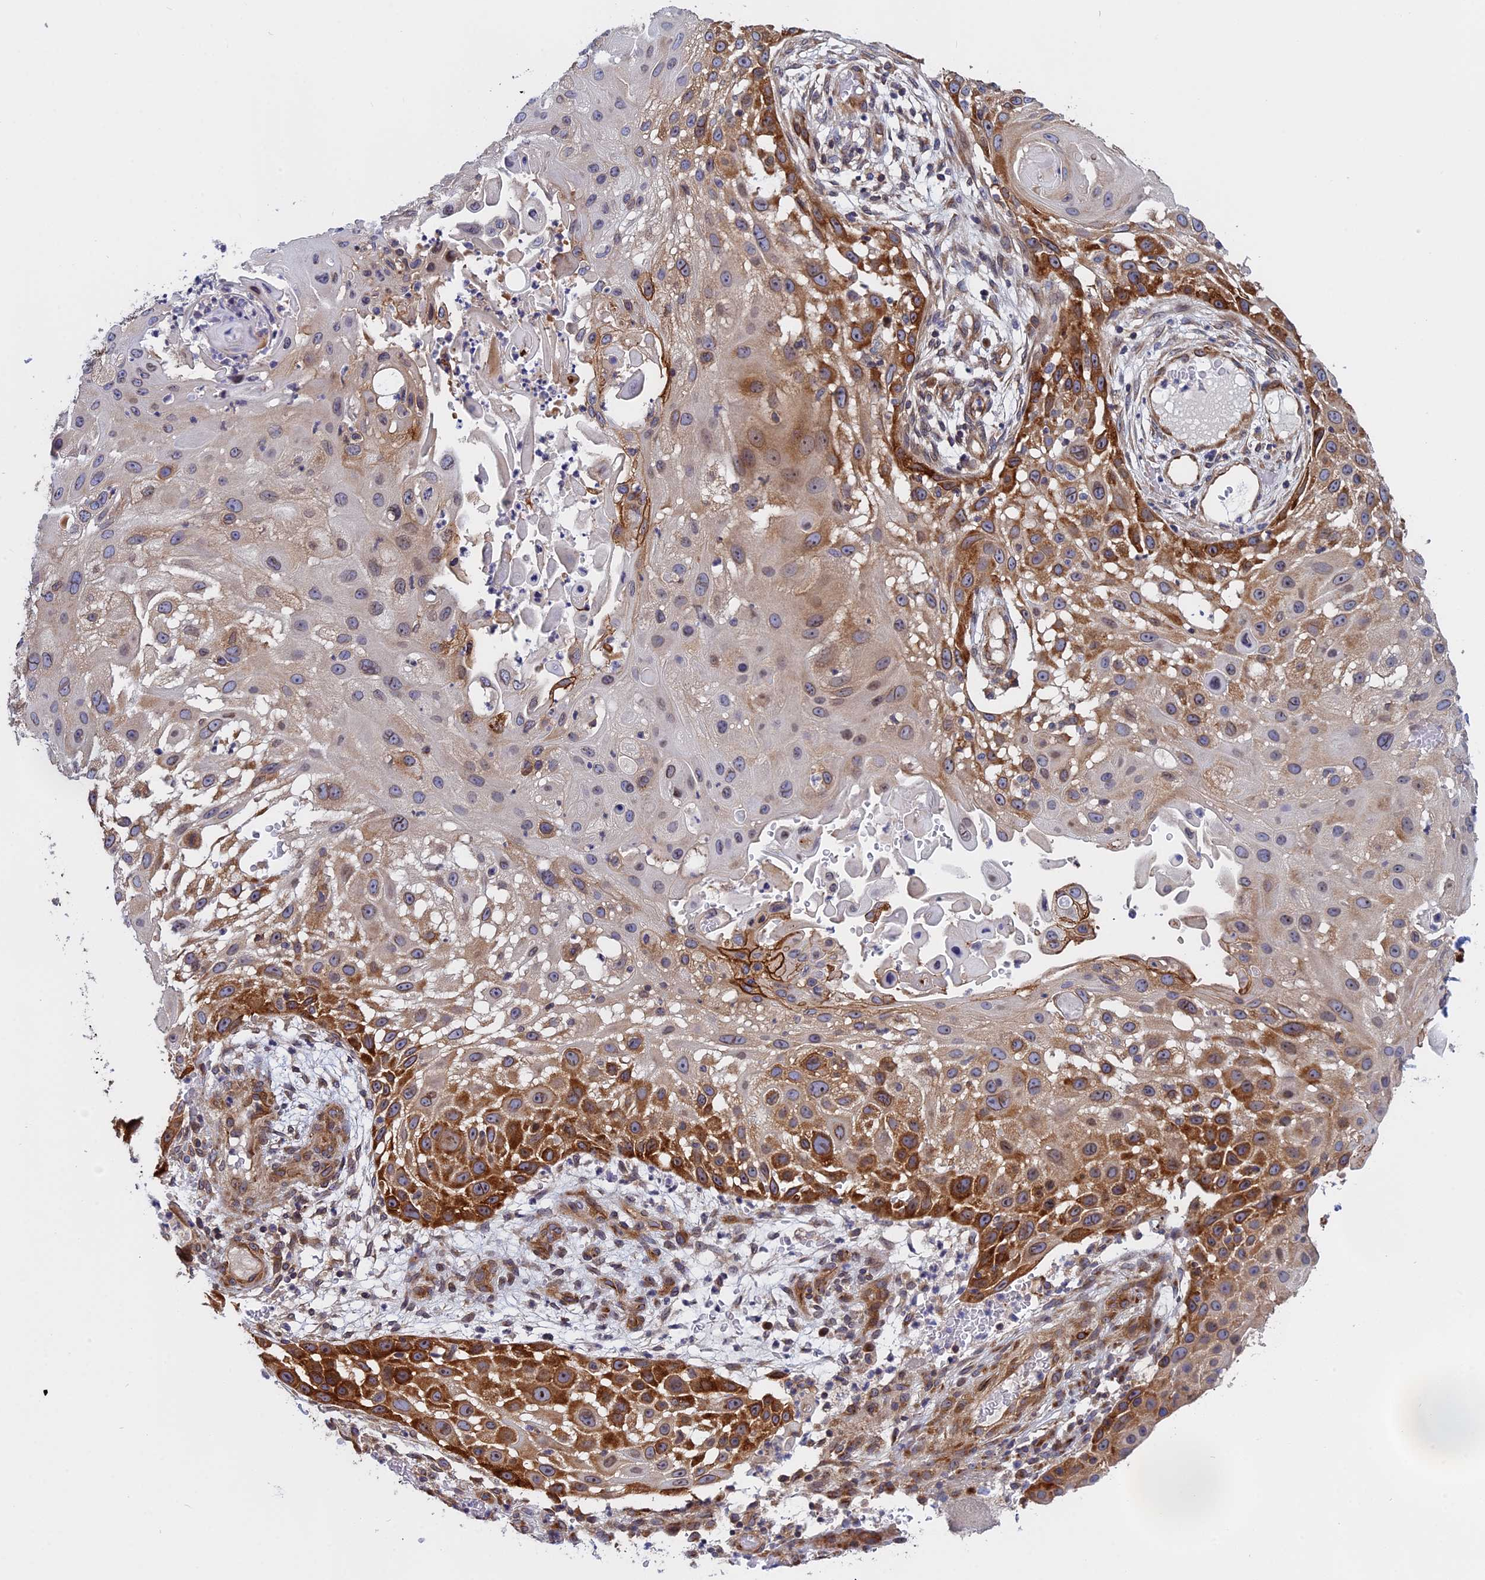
{"staining": {"intensity": "strong", "quantity": "25%-75%", "location": "cytoplasmic/membranous"}, "tissue": "skin cancer", "cell_type": "Tumor cells", "image_type": "cancer", "snomed": [{"axis": "morphology", "description": "Squamous cell carcinoma, NOS"}, {"axis": "topography", "description": "Skin"}], "caption": "Immunohistochemical staining of human squamous cell carcinoma (skin) exhibits high levels of strong cytoplasmic/membranous positivity in about 25%-75% of tumor cells.", "gene": "NAA10", "patient": {"sex": "female", "age": 44}}